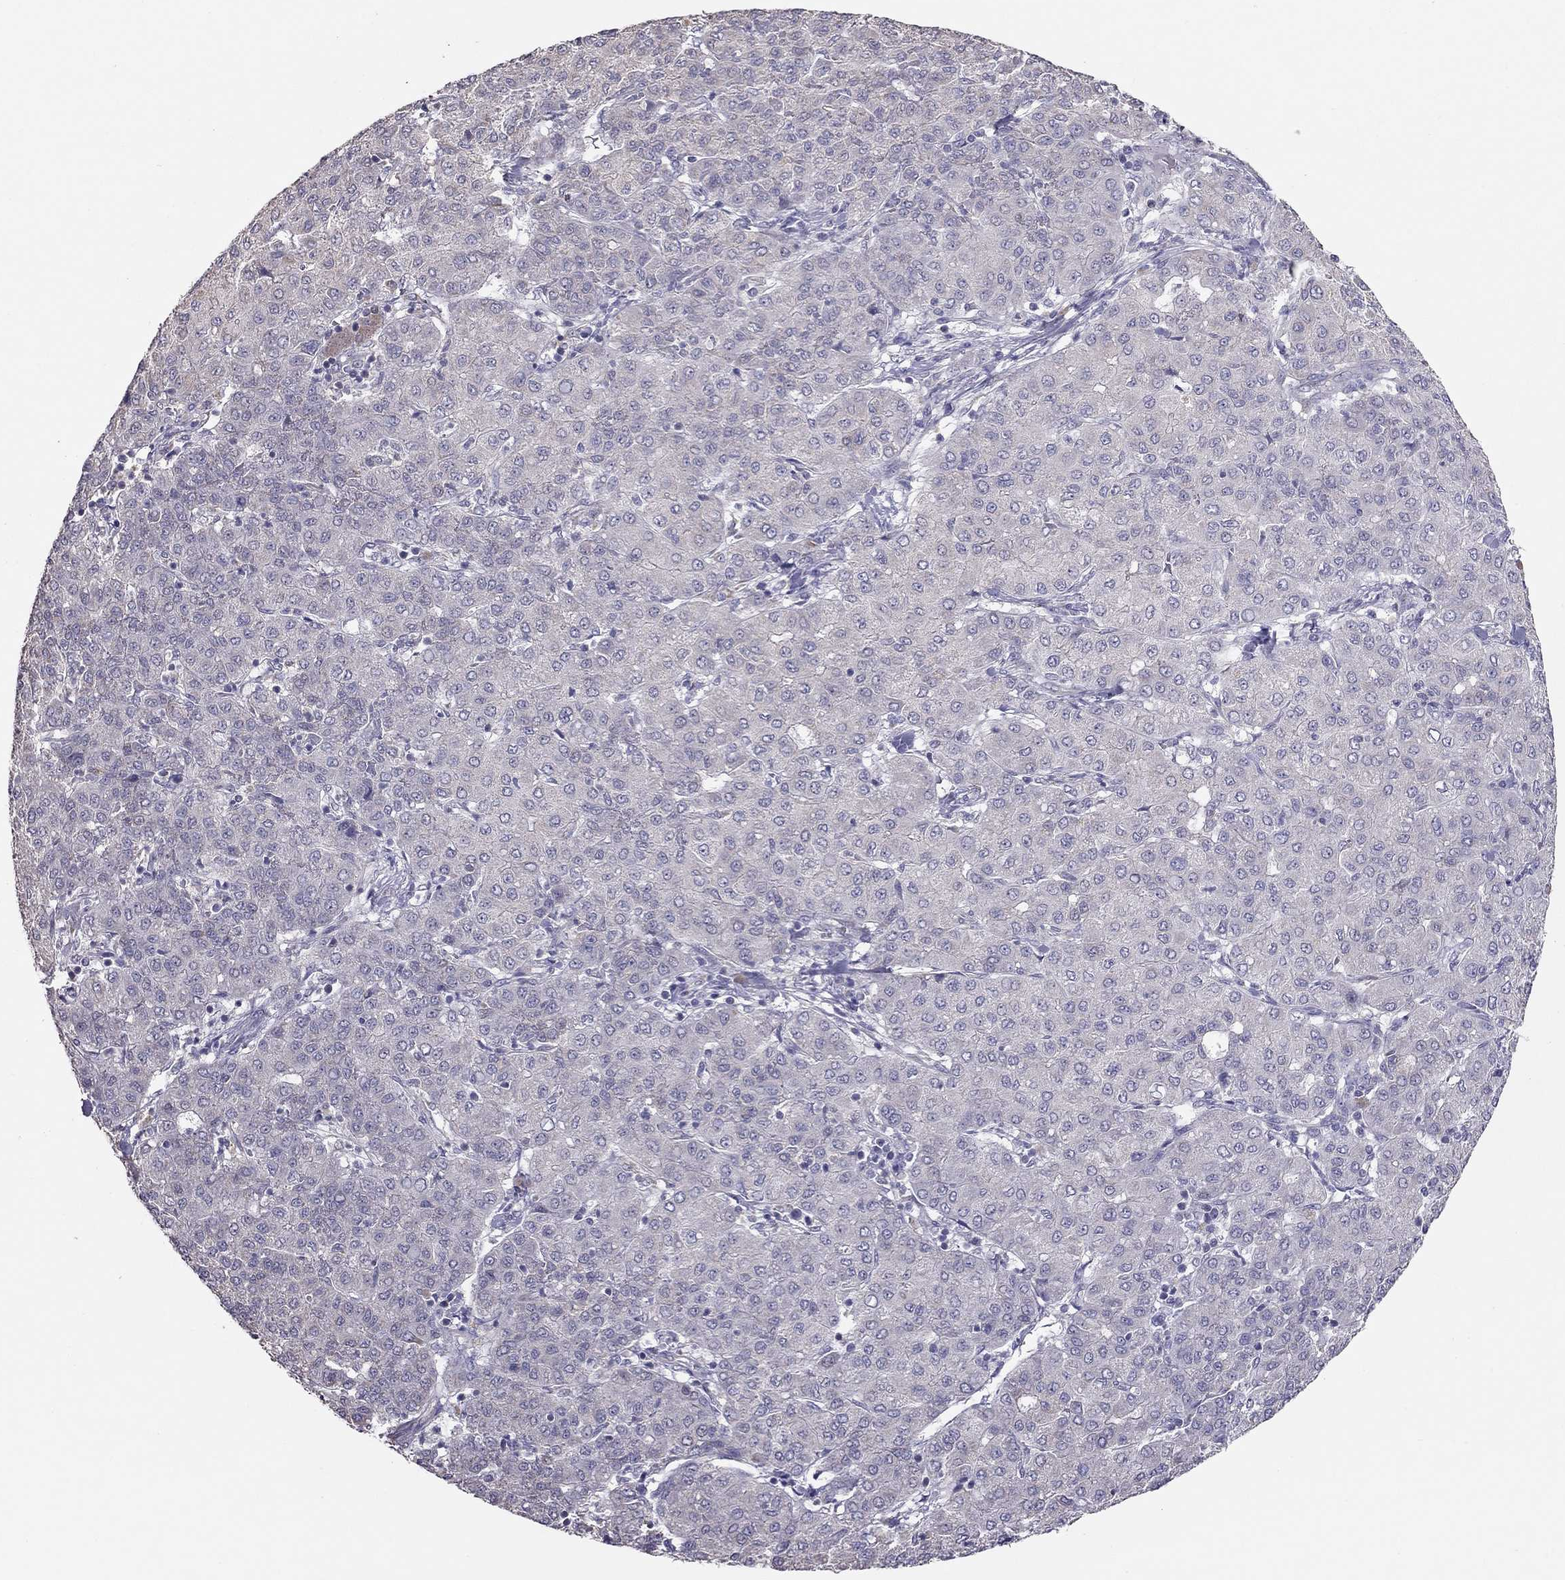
{"staining": {"intensity": "negative", "quantity": "none", "location": "none"}, "tissue": "liver cancer", "cell_type": "Tumor cells", "image_type": "cancer", "snomed": [{"axis": "morphology", "description": "Carcinoma, Hepatocellular, NOS"}, {"axis": "topography", "description": "Liver"}], "caption": "The histopathology image shows no significant positivity in tumor cells of liver hepatocellular carcinoma.", "gene": "LRIT3", "patient": {"sex": "male", "age": 65}}